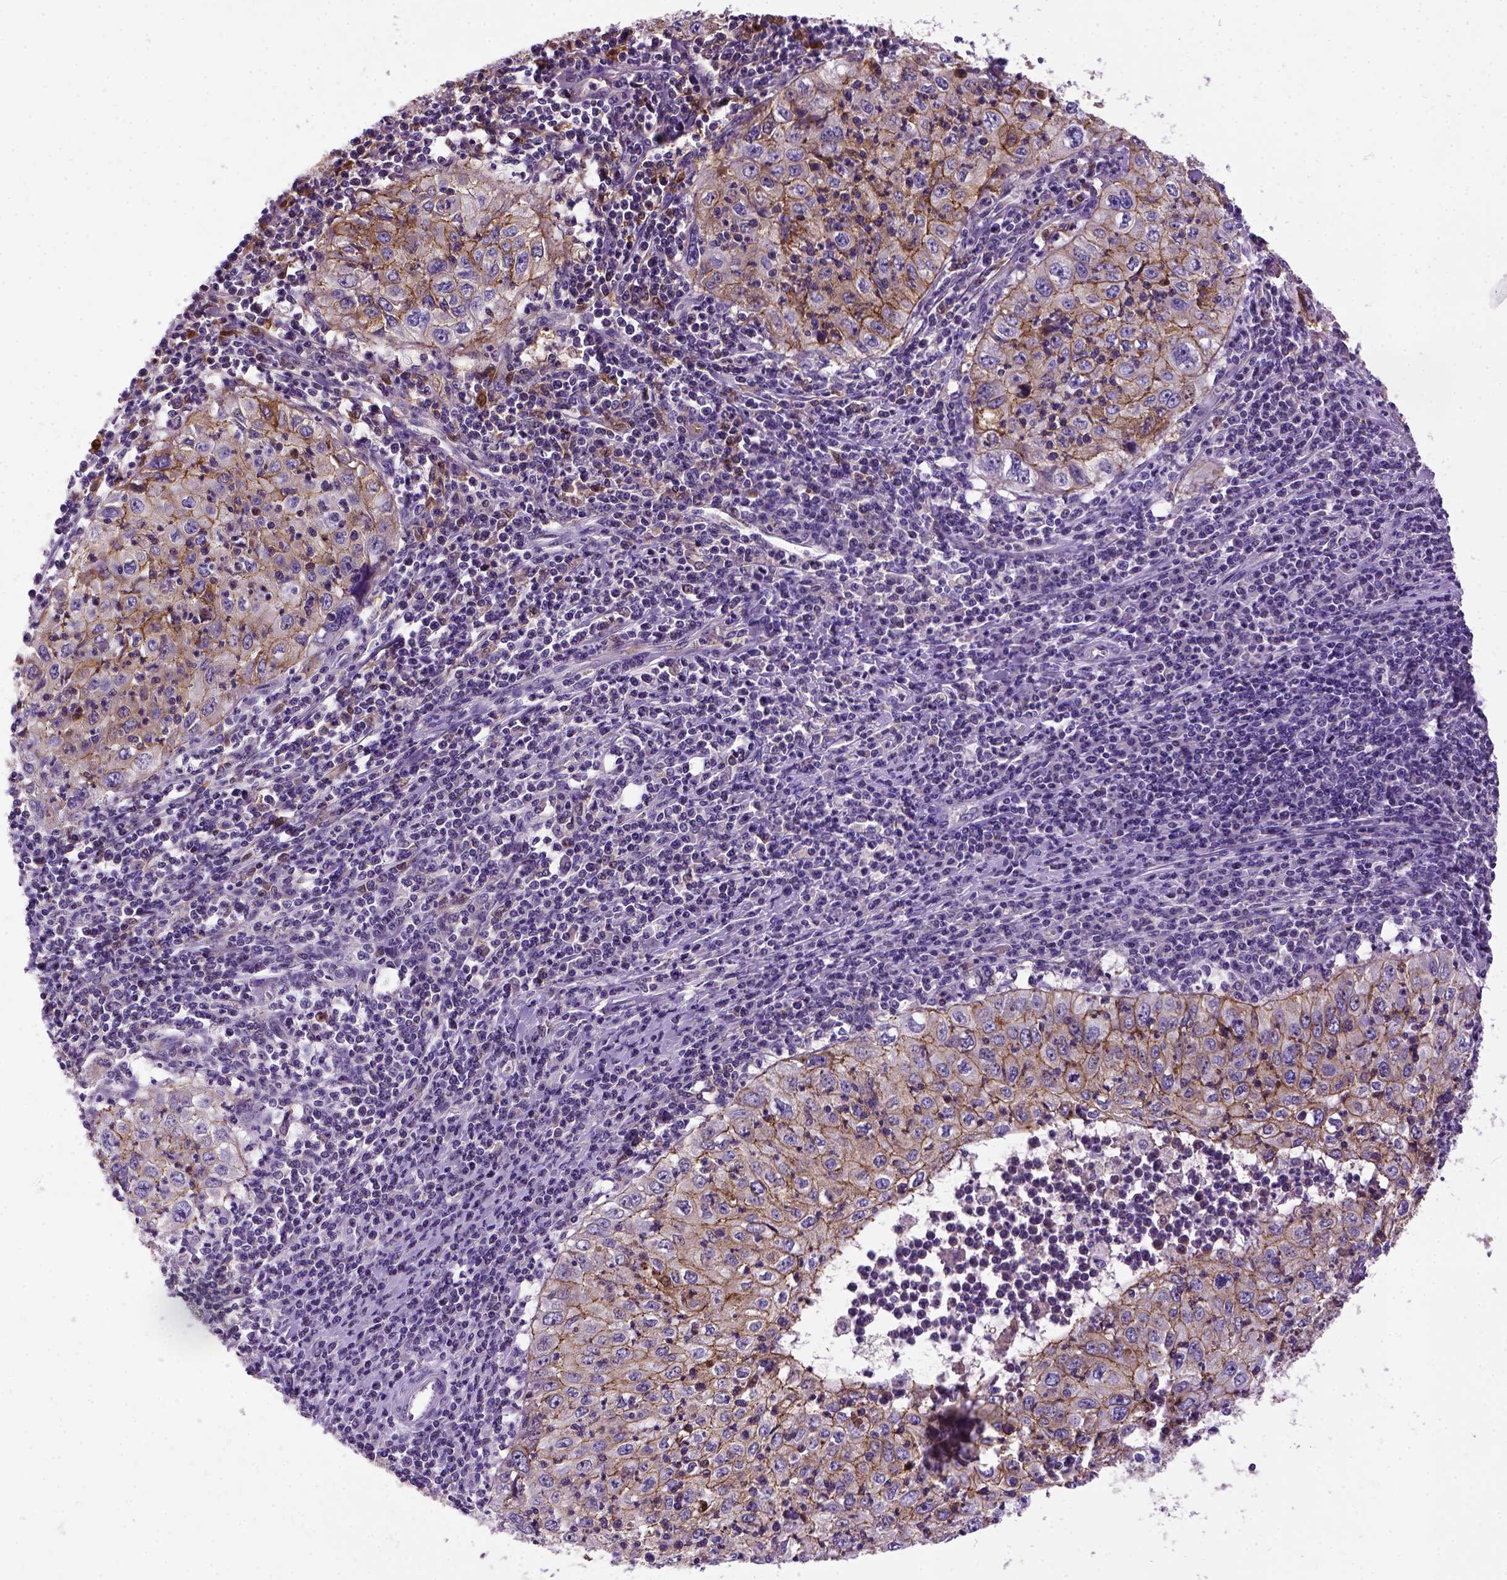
{"staining": {"intensity": "moderate", "quantity": ">75%", "location": "cytoplasmic/membranous"}, "tissue": "cervical cancer", "cell_type": "Tumor cells", "image_type": "cancer", "snomed": [{"axis": "morphology", "description": "Squamous cell carcinoma, NOS"}, {"axis": "topography", "description": "Cervix"}], "caption": "IHC image of neoplastic tissue: human cervical cancer stained using IHC reveals medium levels of moderate protein expression localized specifically in the cytoplasmic/membranous of tumor cells, appearing as a cytoplasmic/membranous brown color.", "gene": "CDH1", "patient": {"sex": "female", "age": 24}}